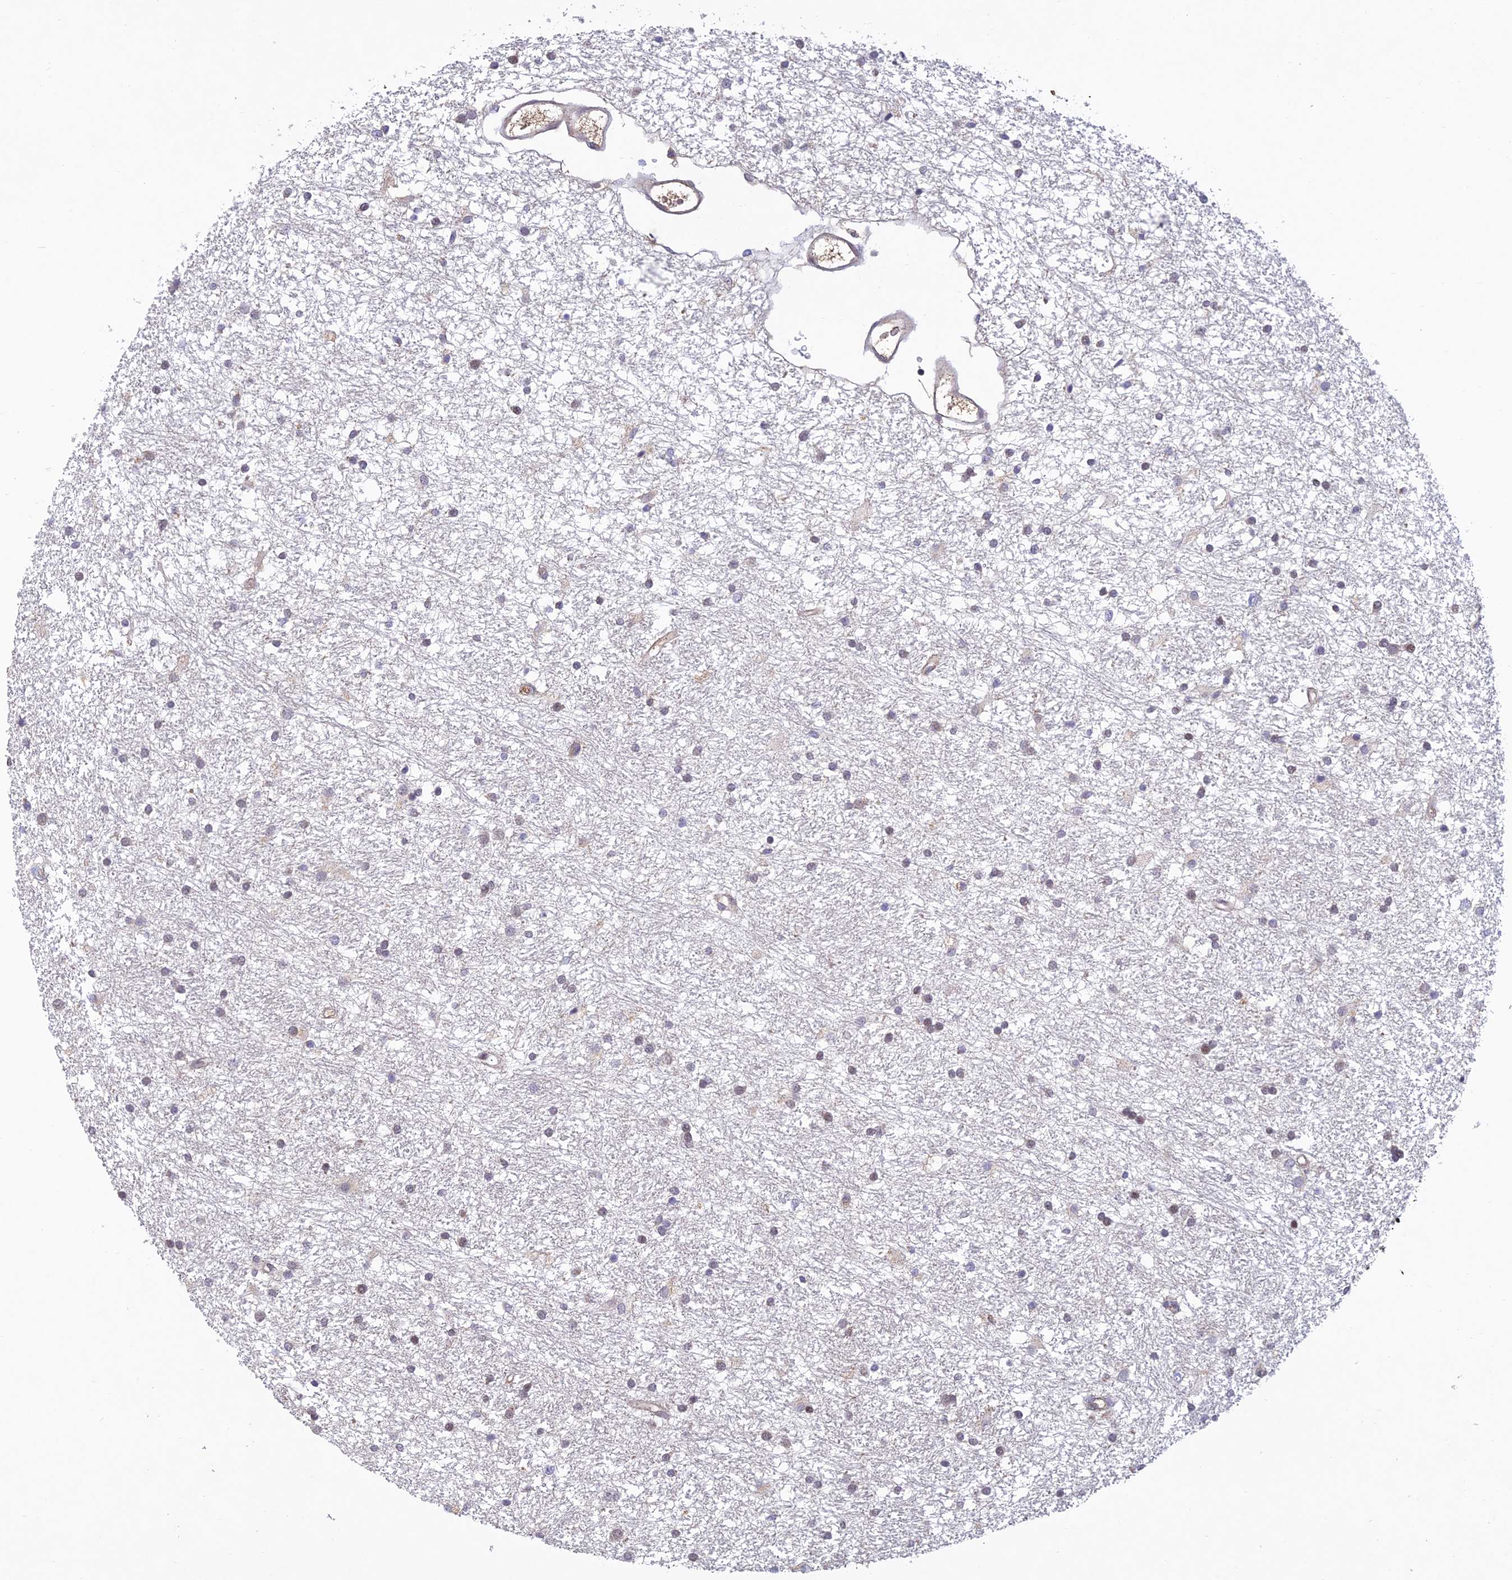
{"staining": {"intensity": "weak", "quantity": "25%-75%", "location": "nuclear"}, "tissue": "glioma", "cell_type": "Tumor cells", "image_type": "cancer", "snomed": [{"axis": "morphology", "description": "Glioma, malignant, High grade"}, {"axis": "topography", "description": "Brain"}], "caption": "DAB (3,3'-diaminobenzidine) immunohistochemical staining of human glioma displays weak nuclear protein expression in approximately 25%-75% of tumor cells.", "gene": "FASTKD5", "patient": {"sex": "male", "age": 77}}